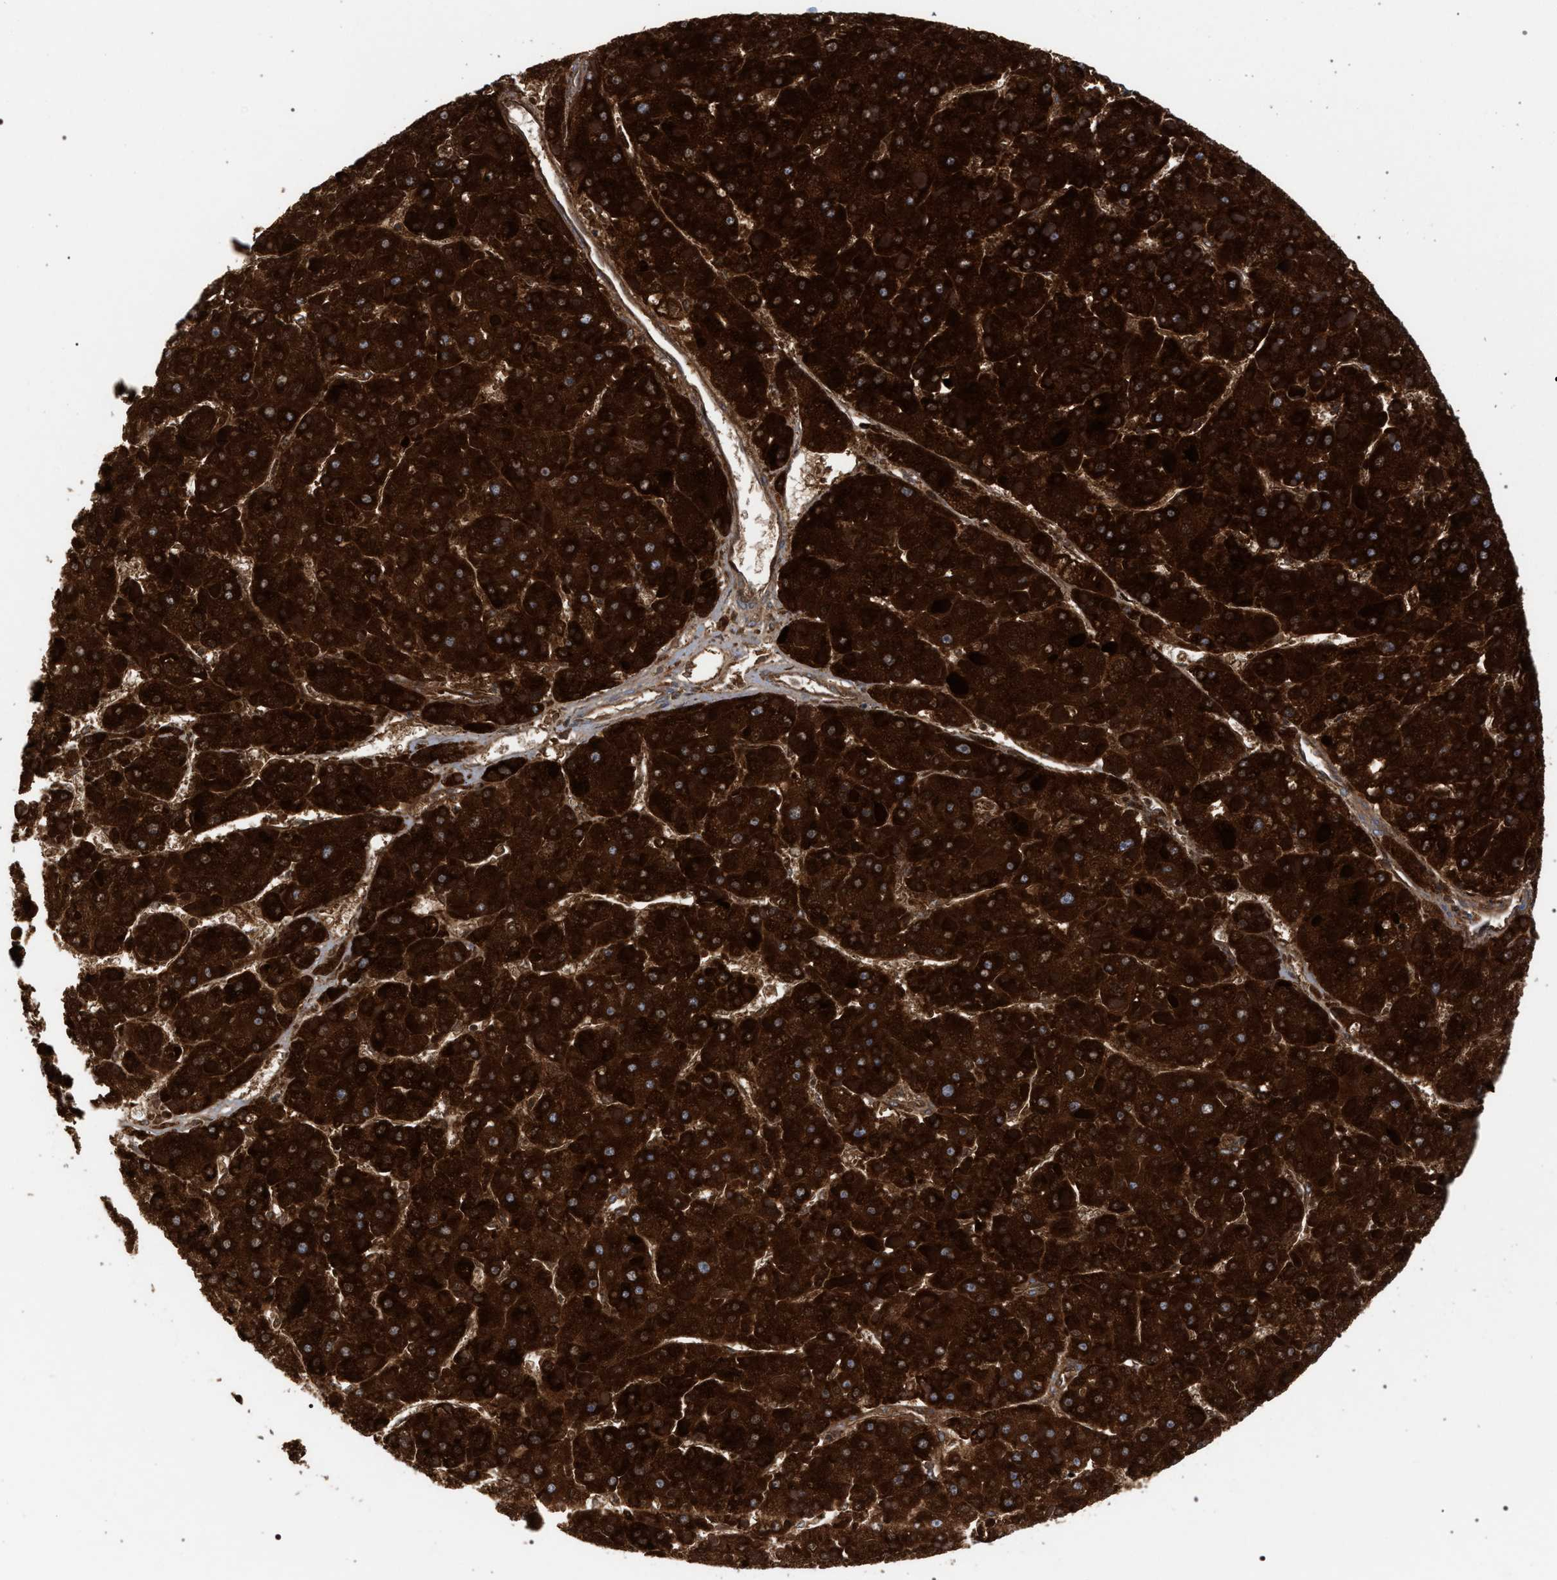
{"staining": {"intensity": "strong", "quantity": ">75%", "location": "cytoplasmic/membranous"}, "tissue": "liver cancer", "cell_type": "Tumor cells", "image_type": "cancer", "snomed": [{"axis": "morphology", "description": "Carcinoma, Hepatocellular, NOS"}, {"axis": "topography", "description": "Liver"}], "caption": "Immunohistochemistry of liver cancer reveals high levels of strong cytoplasmic/membranous positivity in approximately >75% of tumor cells.", "gene": "ECI2", "patient": {"sex": "female", "age": 73}}